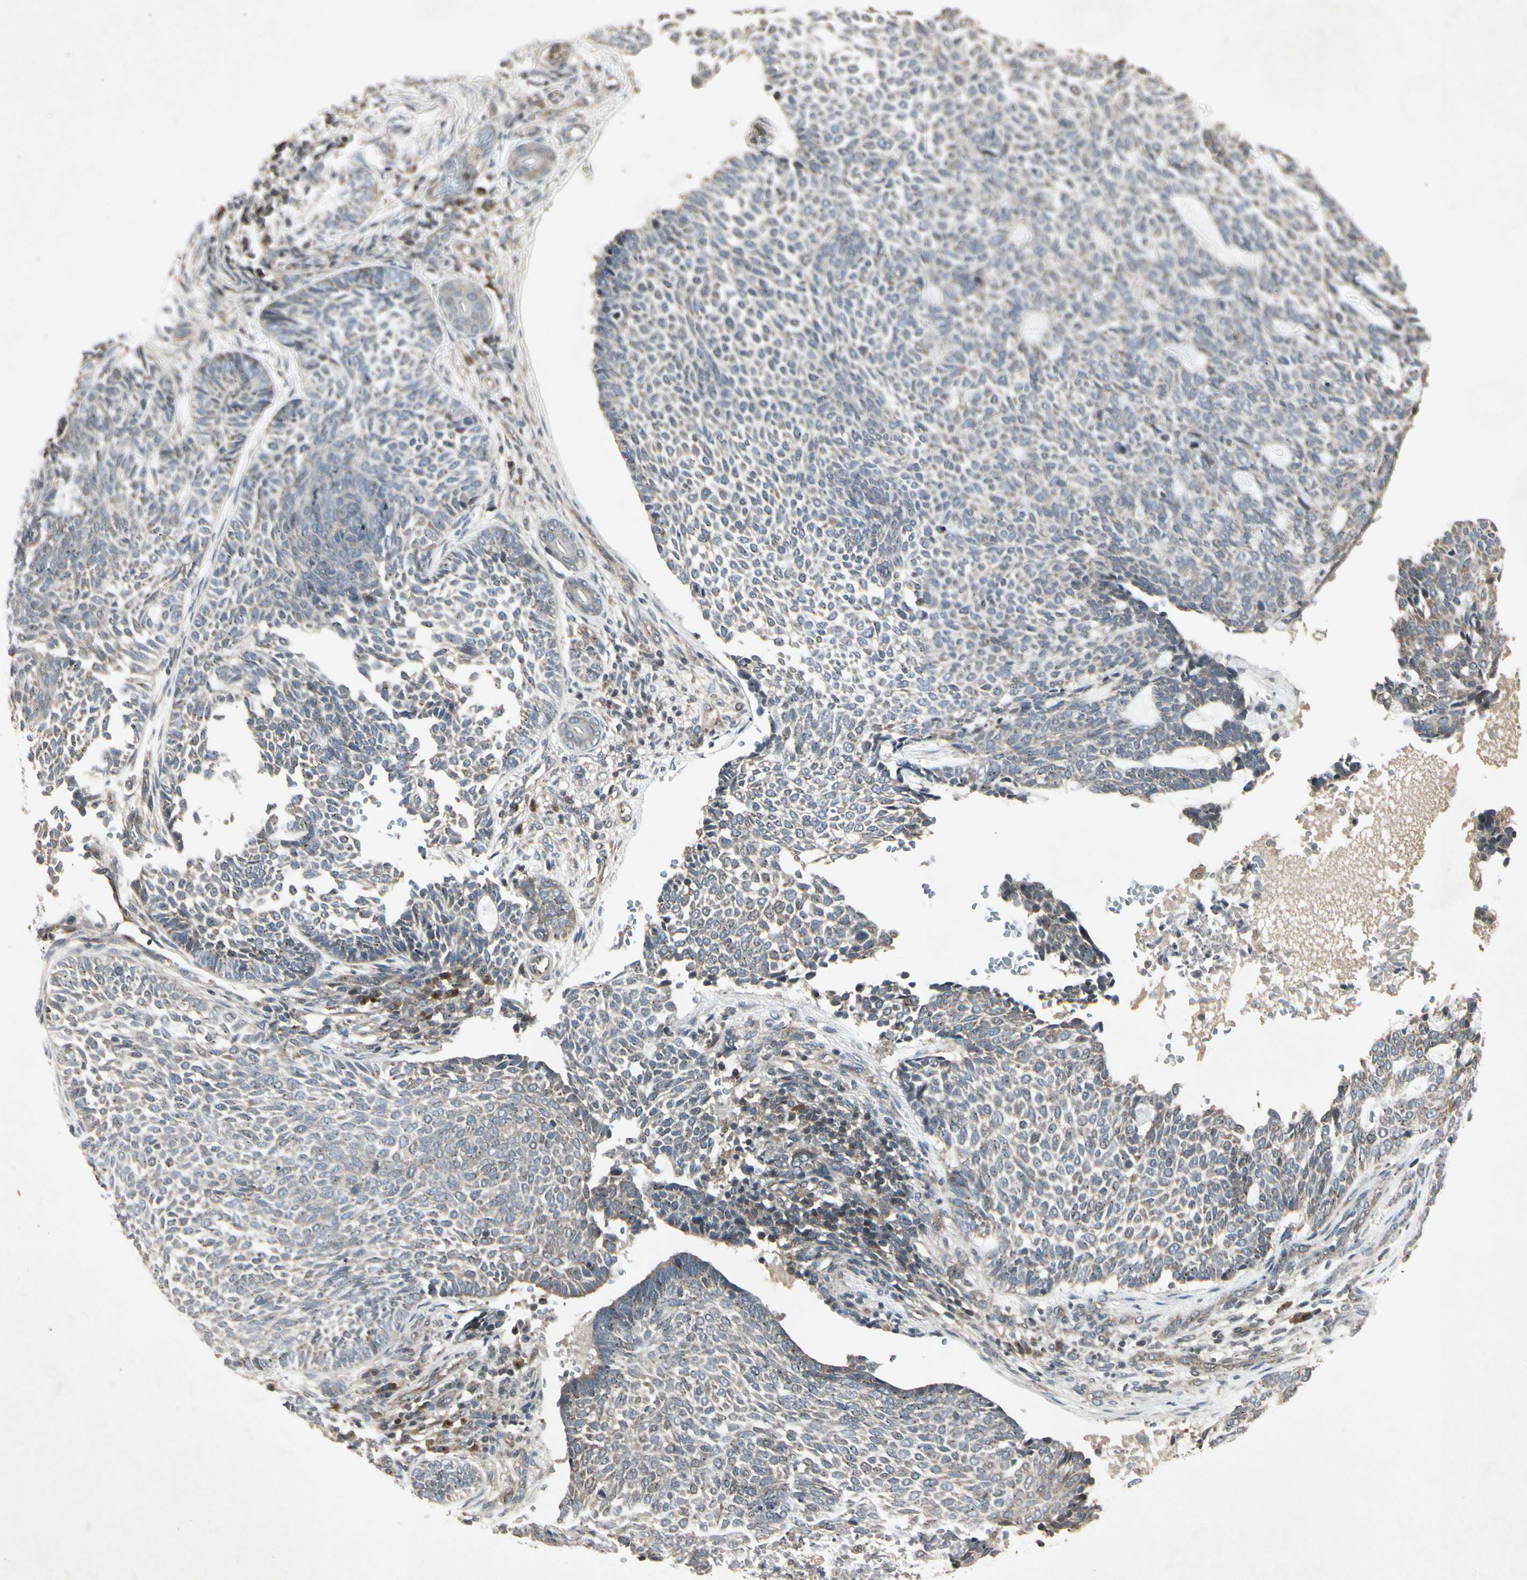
{"staining": {"intensity": "weak", "quantity": "25%-75%", "location": "cytoplasmic/membranous"}, "tissue": "skin cancer", "cell_type": "Tumor cells", "image_type": "cancer", "snomed": [{"axis": "morphology", "description": "Basal cell carcinoma"}, {"axis": "topography", "description": "Skin"}], "caption": "This image reveals skin cancer stained with IHC to label a protein in brown. The cytoplasmic/membranous of tumor cells show weak positivity for the protein. Nuclei are counter-stained blue.", "gene": "TEK", "patient": {"sex": "male", "age": 87}}